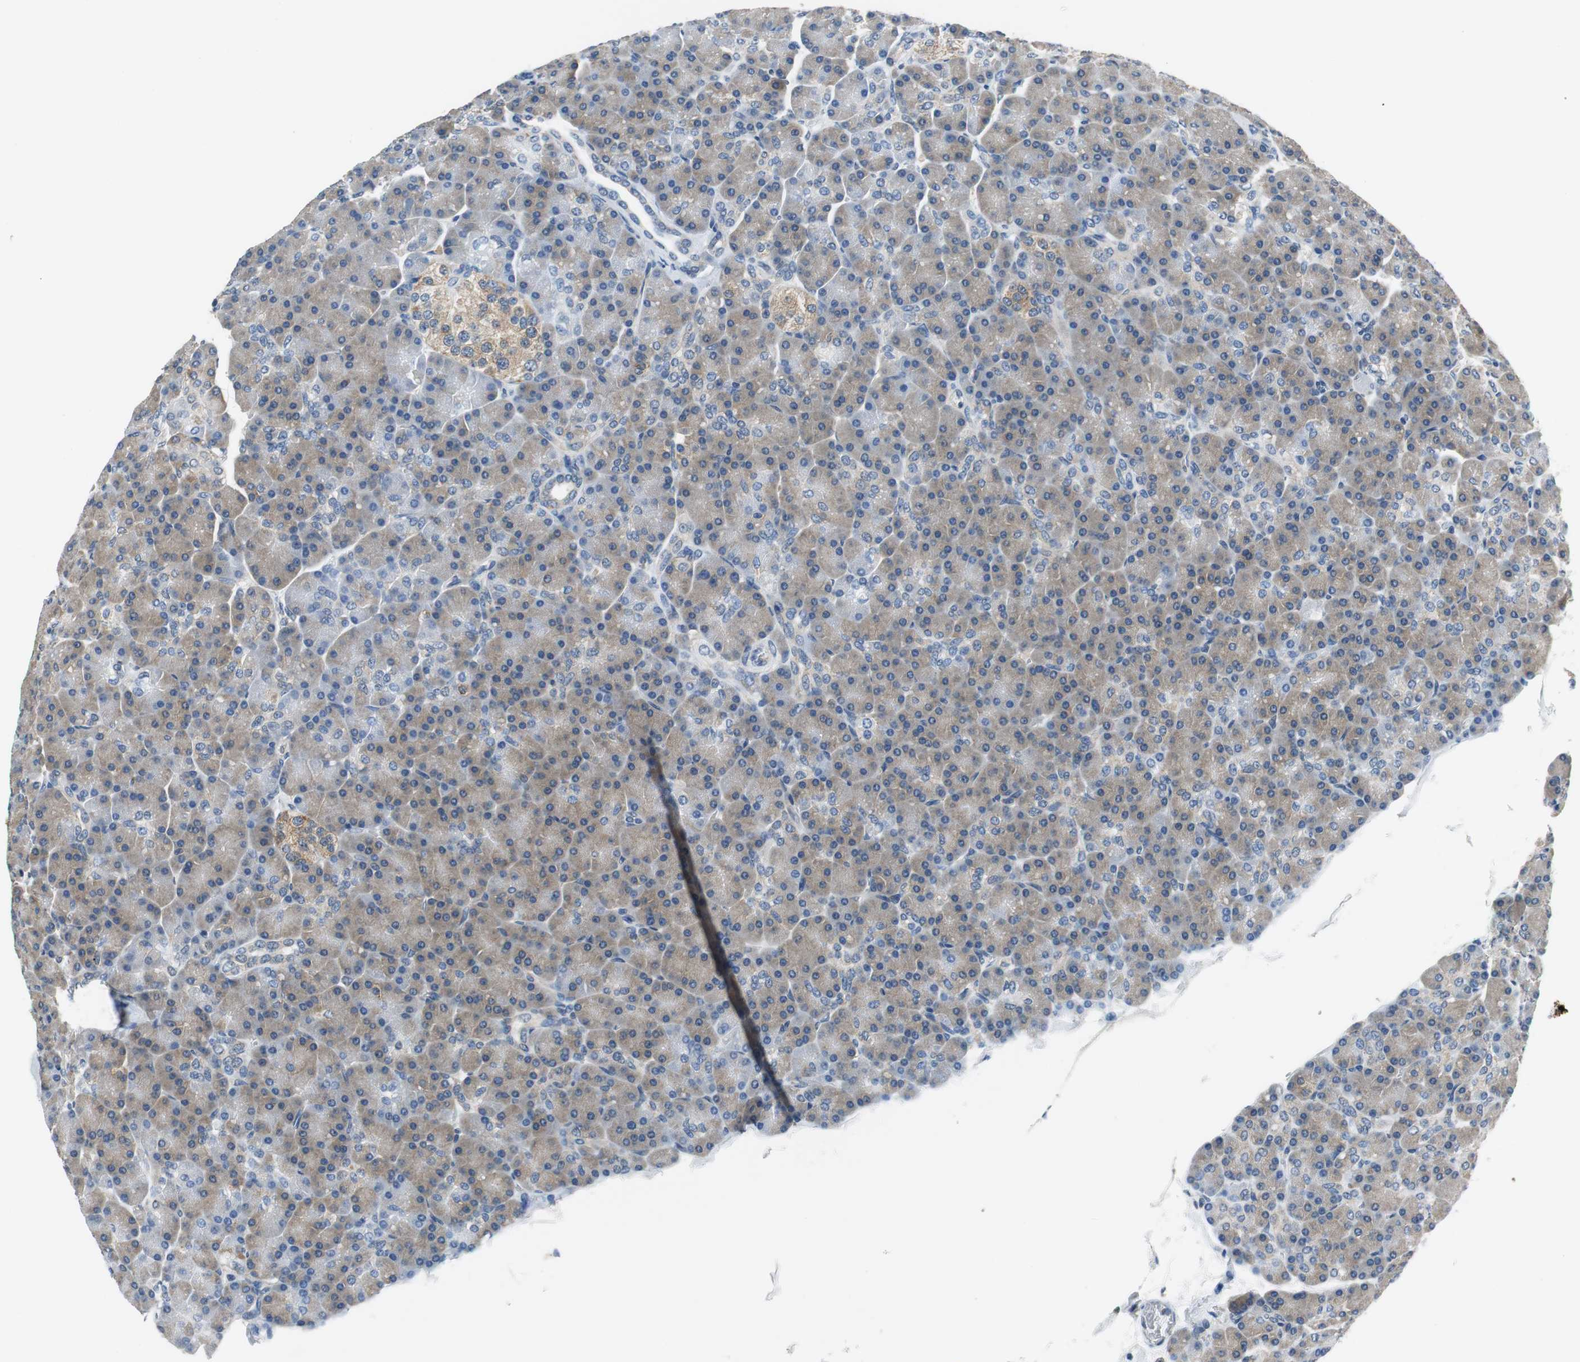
{"staining": {"intensity": "moderate", "quantity": ">75%", "location": "cytoplasmic/membranous"}, "tissue": "pancreas", "cell_type": "Exocrine glandular cells", "image_type": "normal", "snomed": [{"axis": "morphology", "description": "Normal tissue, NOS"}, {"axis": "topography", "description": "Pancreas"}], "caption": "A brown stain labels moderate cytoplasmic/membranous positivity of a protein in exocrine glandular cells of normal human pancreas. The protein is shown in brown color, while the nuclei are stained blue.", "gene": "CNOT3", "patient": {"sex": "female", "age": 43}}